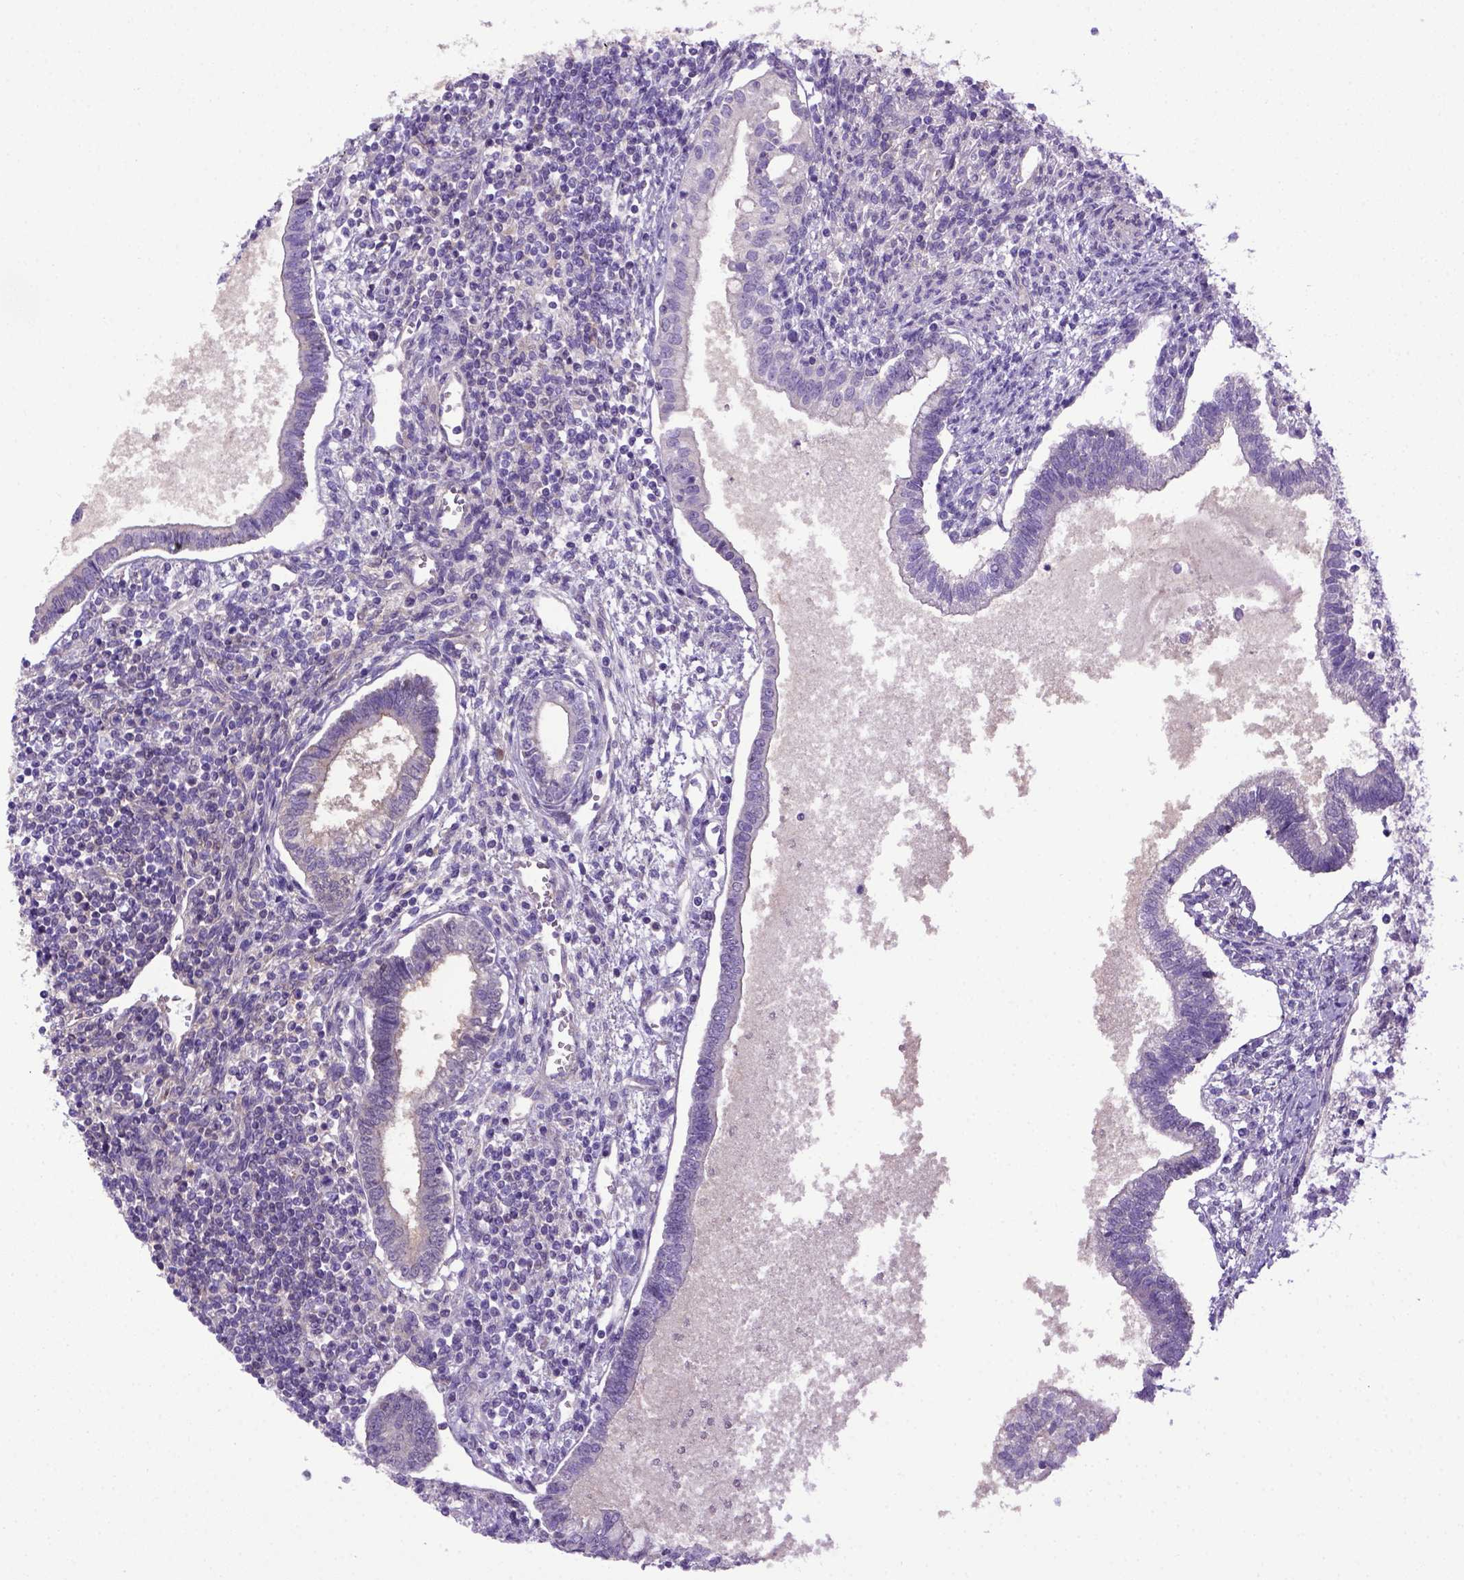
{"staining": {"intensity": "negative", "quantity": "none", "location": "none"}, "tissue": "testis cancer", "cell_type": "Tumor cells", "image_type": "cancer", "snomed": [{"axis": "morphology", "description": "Carcinoma, Embryonal, NOS"}, {"axis": "topography", "description": "Testis"}], "caption": "The IHC micrograph has no significant expression in tumor cells of embryonal carcinoma (testis) tissue. (Immunohistochemistry (ihc), brightfield microscopy, high magnification).", "gene": "ITIH4", "patient": {"sex": "male", "age": 37}}